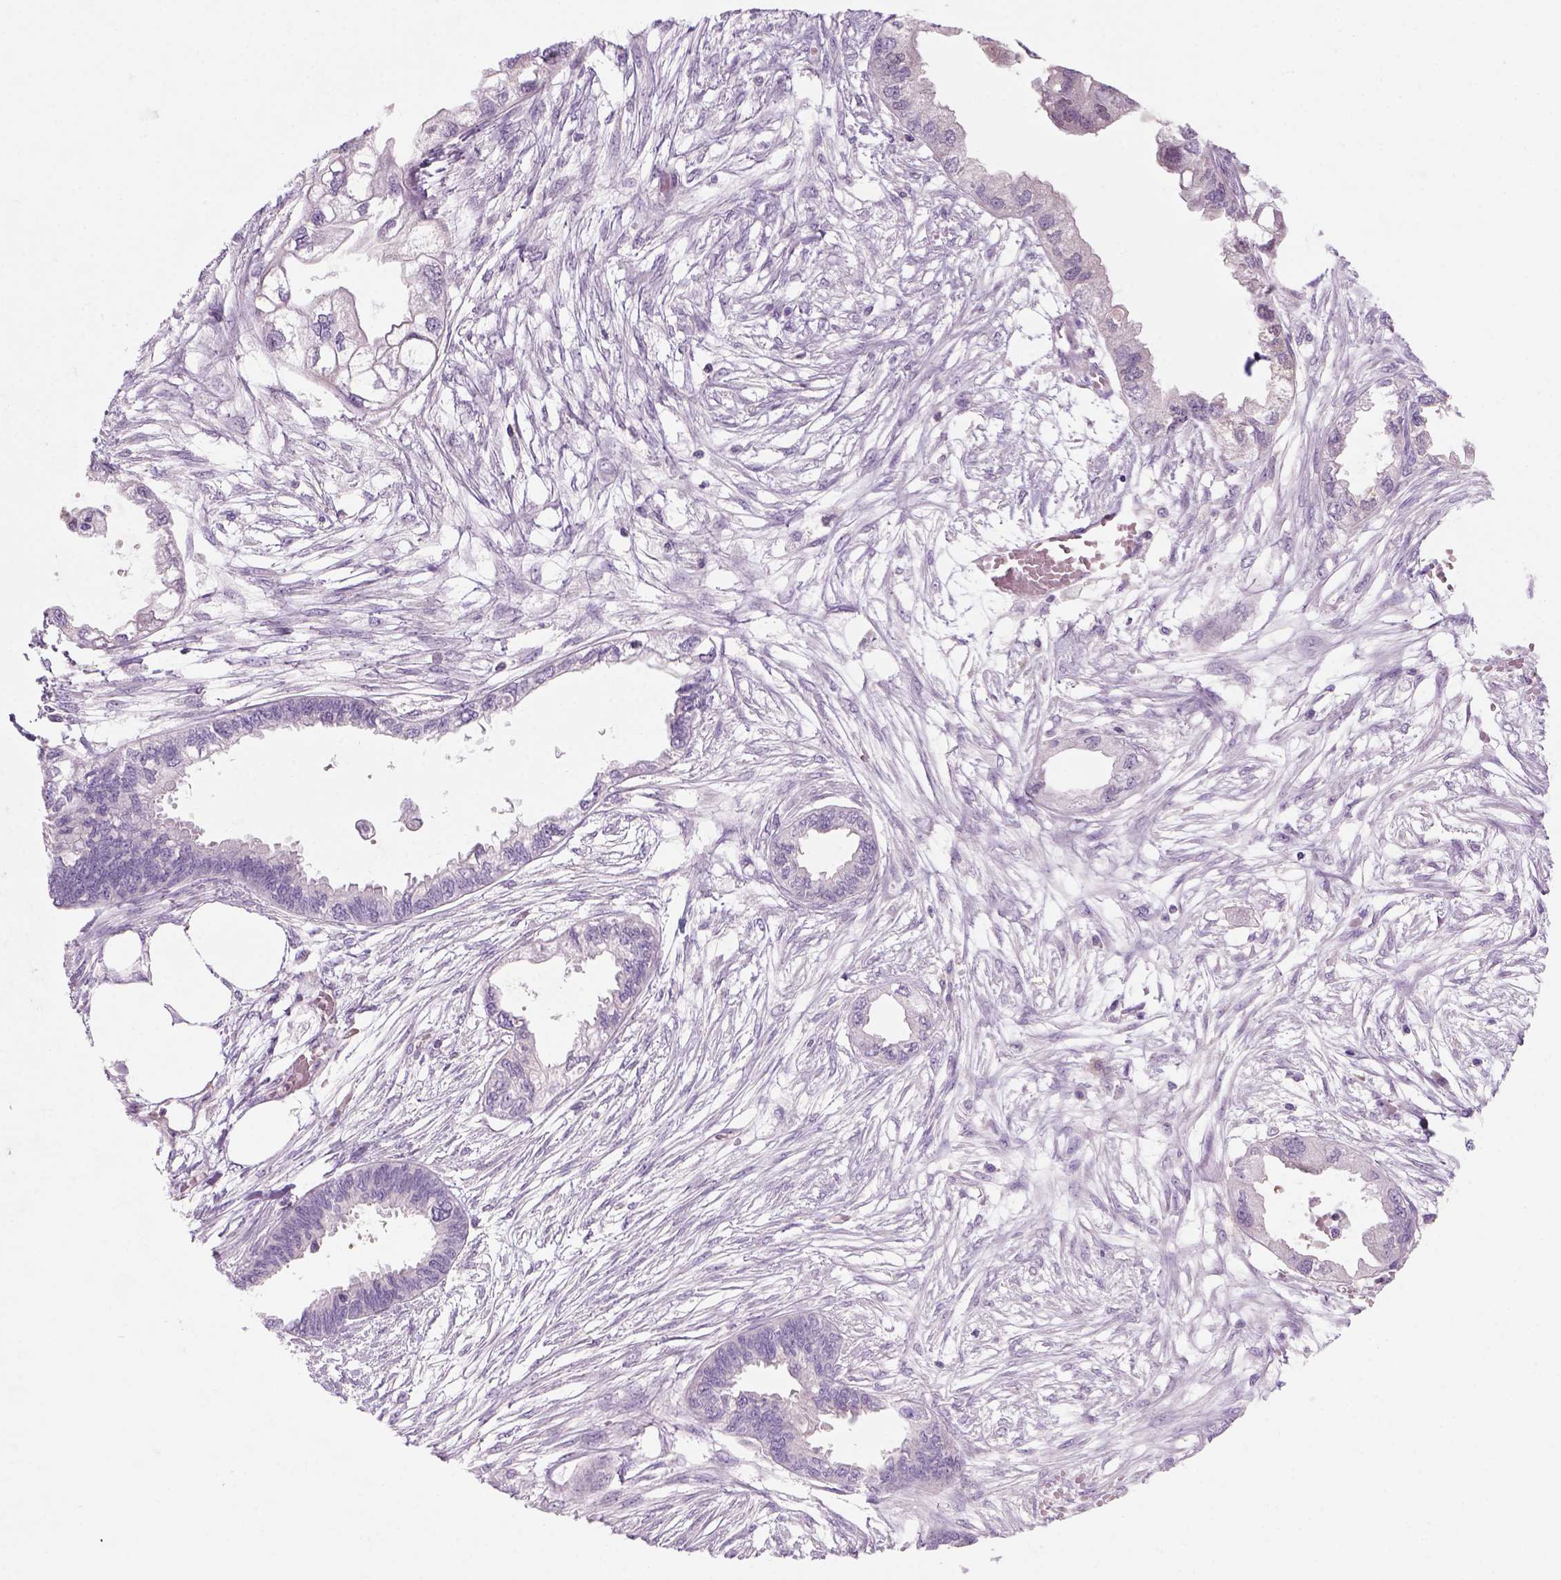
{"staining": {"intensity": "negative", "quantity": "none", "location": "none"}, "tissue": "endometrial cancer", "cell_type": "Tumor cells", "image_type": "cancer", "snomed": [{"axis": "morphology", "description": "Adenocarcinoma, NOS"}, {"axis": "morphology", "description": "Adenocarcinoma, metastatic, NOS"}, {"axis": "topography", "description": "Adipose tissue"}, {"axis": "topography", "description": "Endometrium"}], "caption": "A high-resolution photomicrograph shows IHC staining of endometrial metastatic adenocarcinoma, which shows no significant expression in tumor cells.", "gene": "GOT1", "patient": {"sex": "female", "age": 67}}